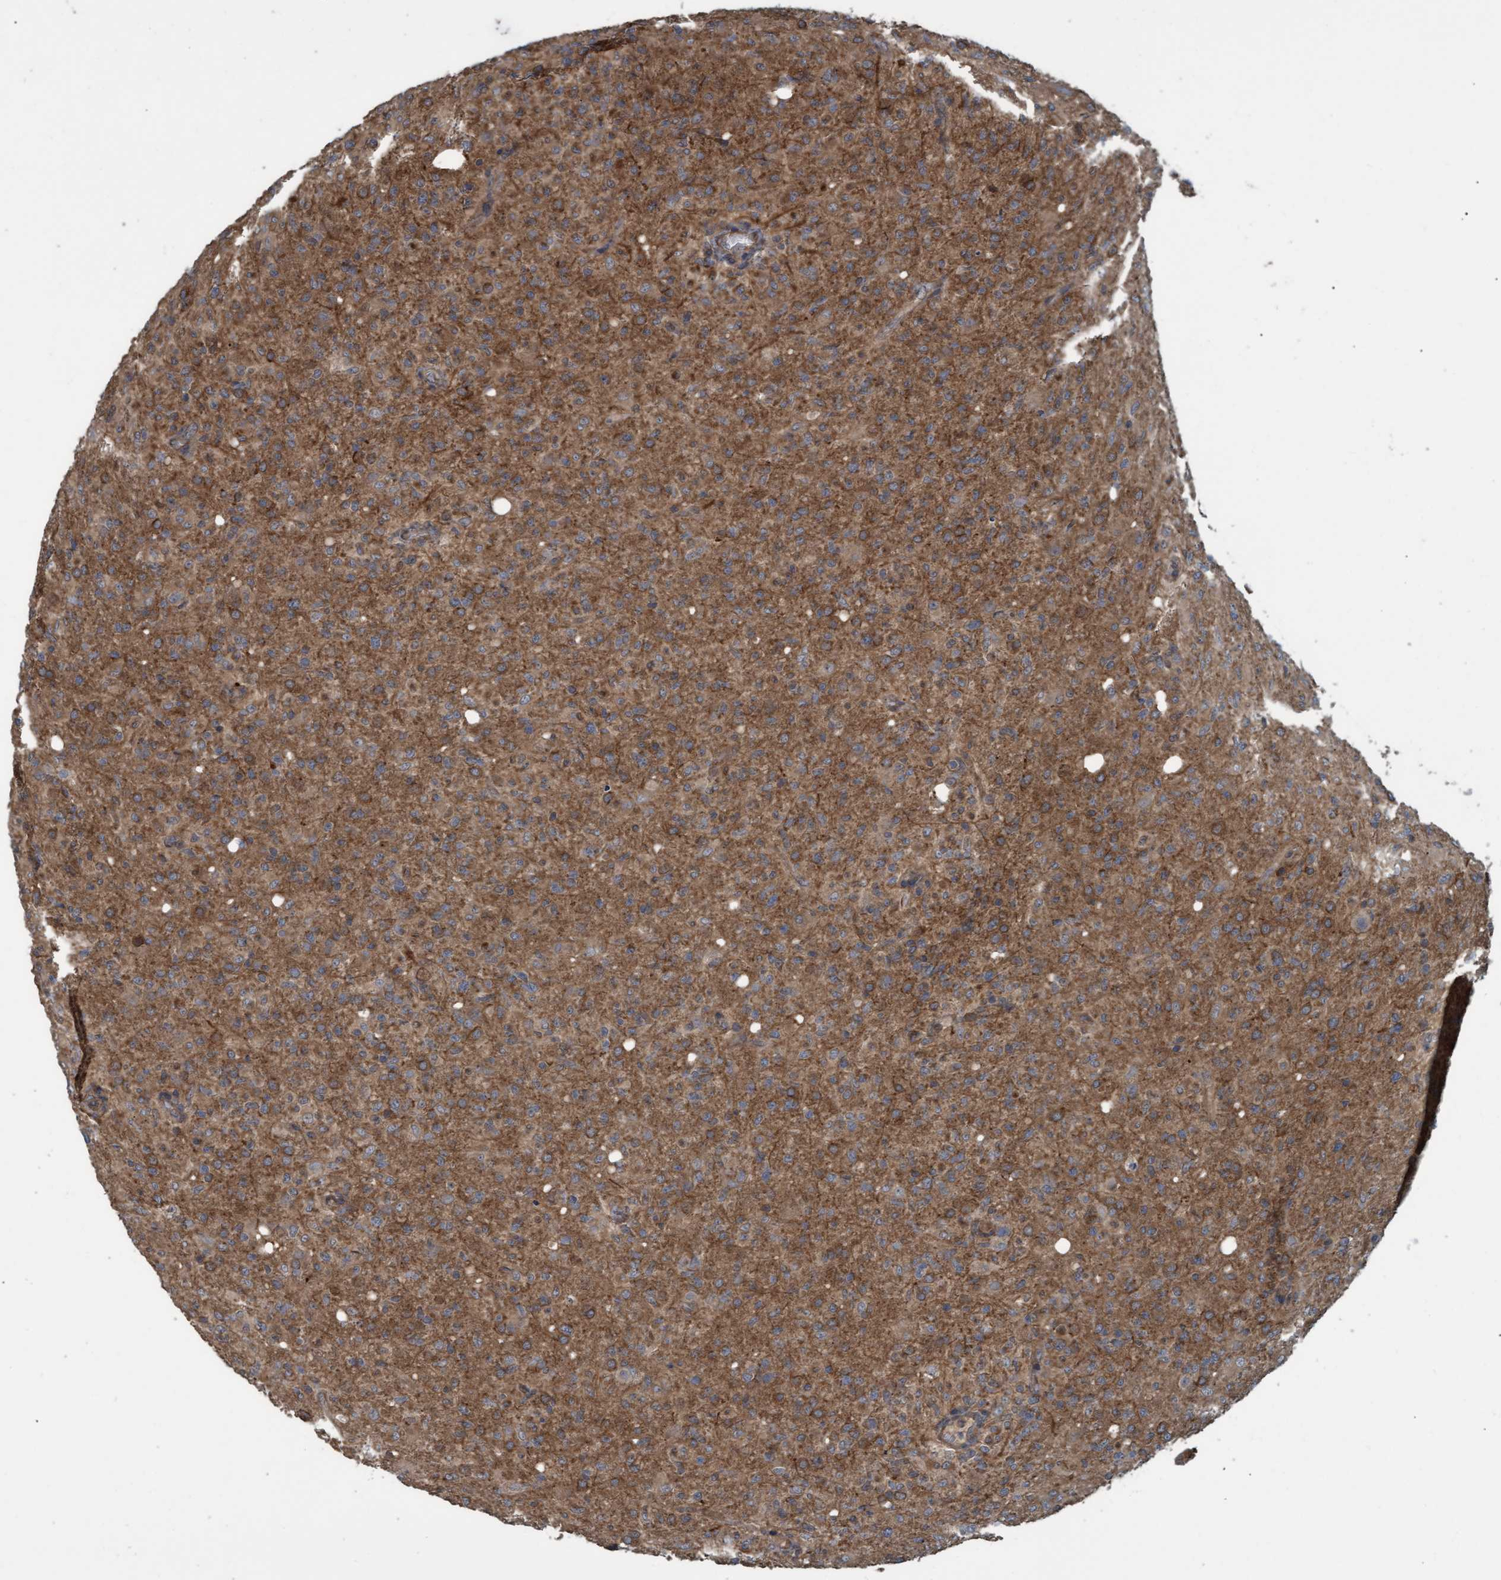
{"staining": {"intensity": "moderate", "quantity": ">75%", "location": "cytoplasmic/membranous"}, "tissue": "glioma", "cell_type": "Tumor cells", "image_type": "cancer", "snomed": [{"axis": "morphology", "description": "Glioma, malignant, High grade"}, {"axis": "topography", "description": "Brain"}], "caption": "Immunohistochemistry (IHC) (DAB) staining of human glioma shows moderate cytoplasmic/membranous protein staining in about >75% of tumor cells.", "gene": "GGT6", "patient": {"sex": "female", "age": 57}}